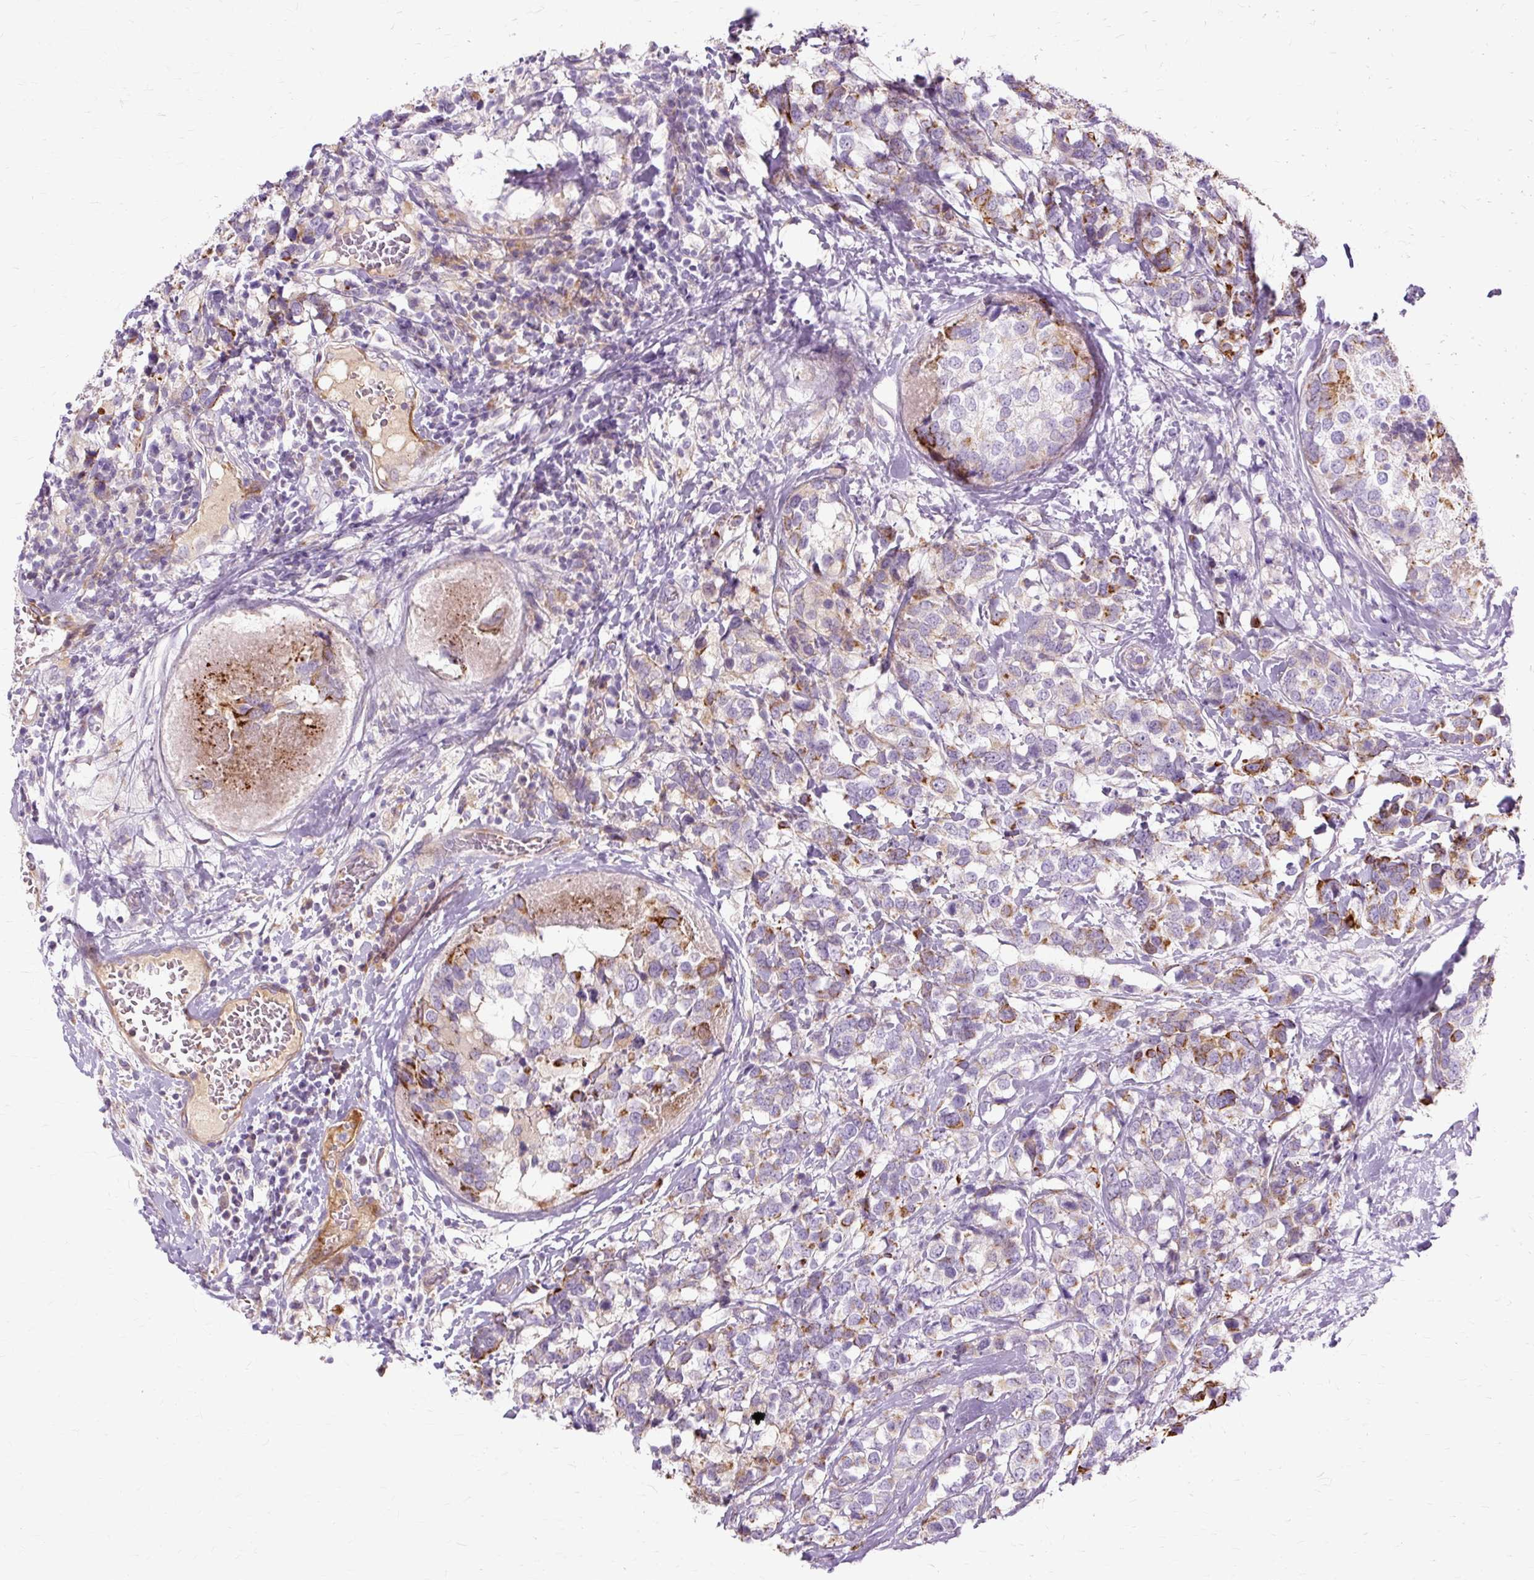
{"staining": {"intensity": "moderate", "quantity": "25%-75%", "location": "cytoplasmic/membranous"}, "tissue": "breast cancer", "cell_type": "Tumor cells", "image_type": "cancer", "snomed": [{"axis": "morphology", "description": "Lobular carcinoma"}, {"axis": "topography", "description": "Breast"}], "caption": "The photomicrograph exhibits a brown stain indicating the presence of a protein in the cytoplasmic/membranous of tumor cells in breast lobular carcinoma.", "gene": "DCTN4", "patient": {"sex": "female", "age": 59}}